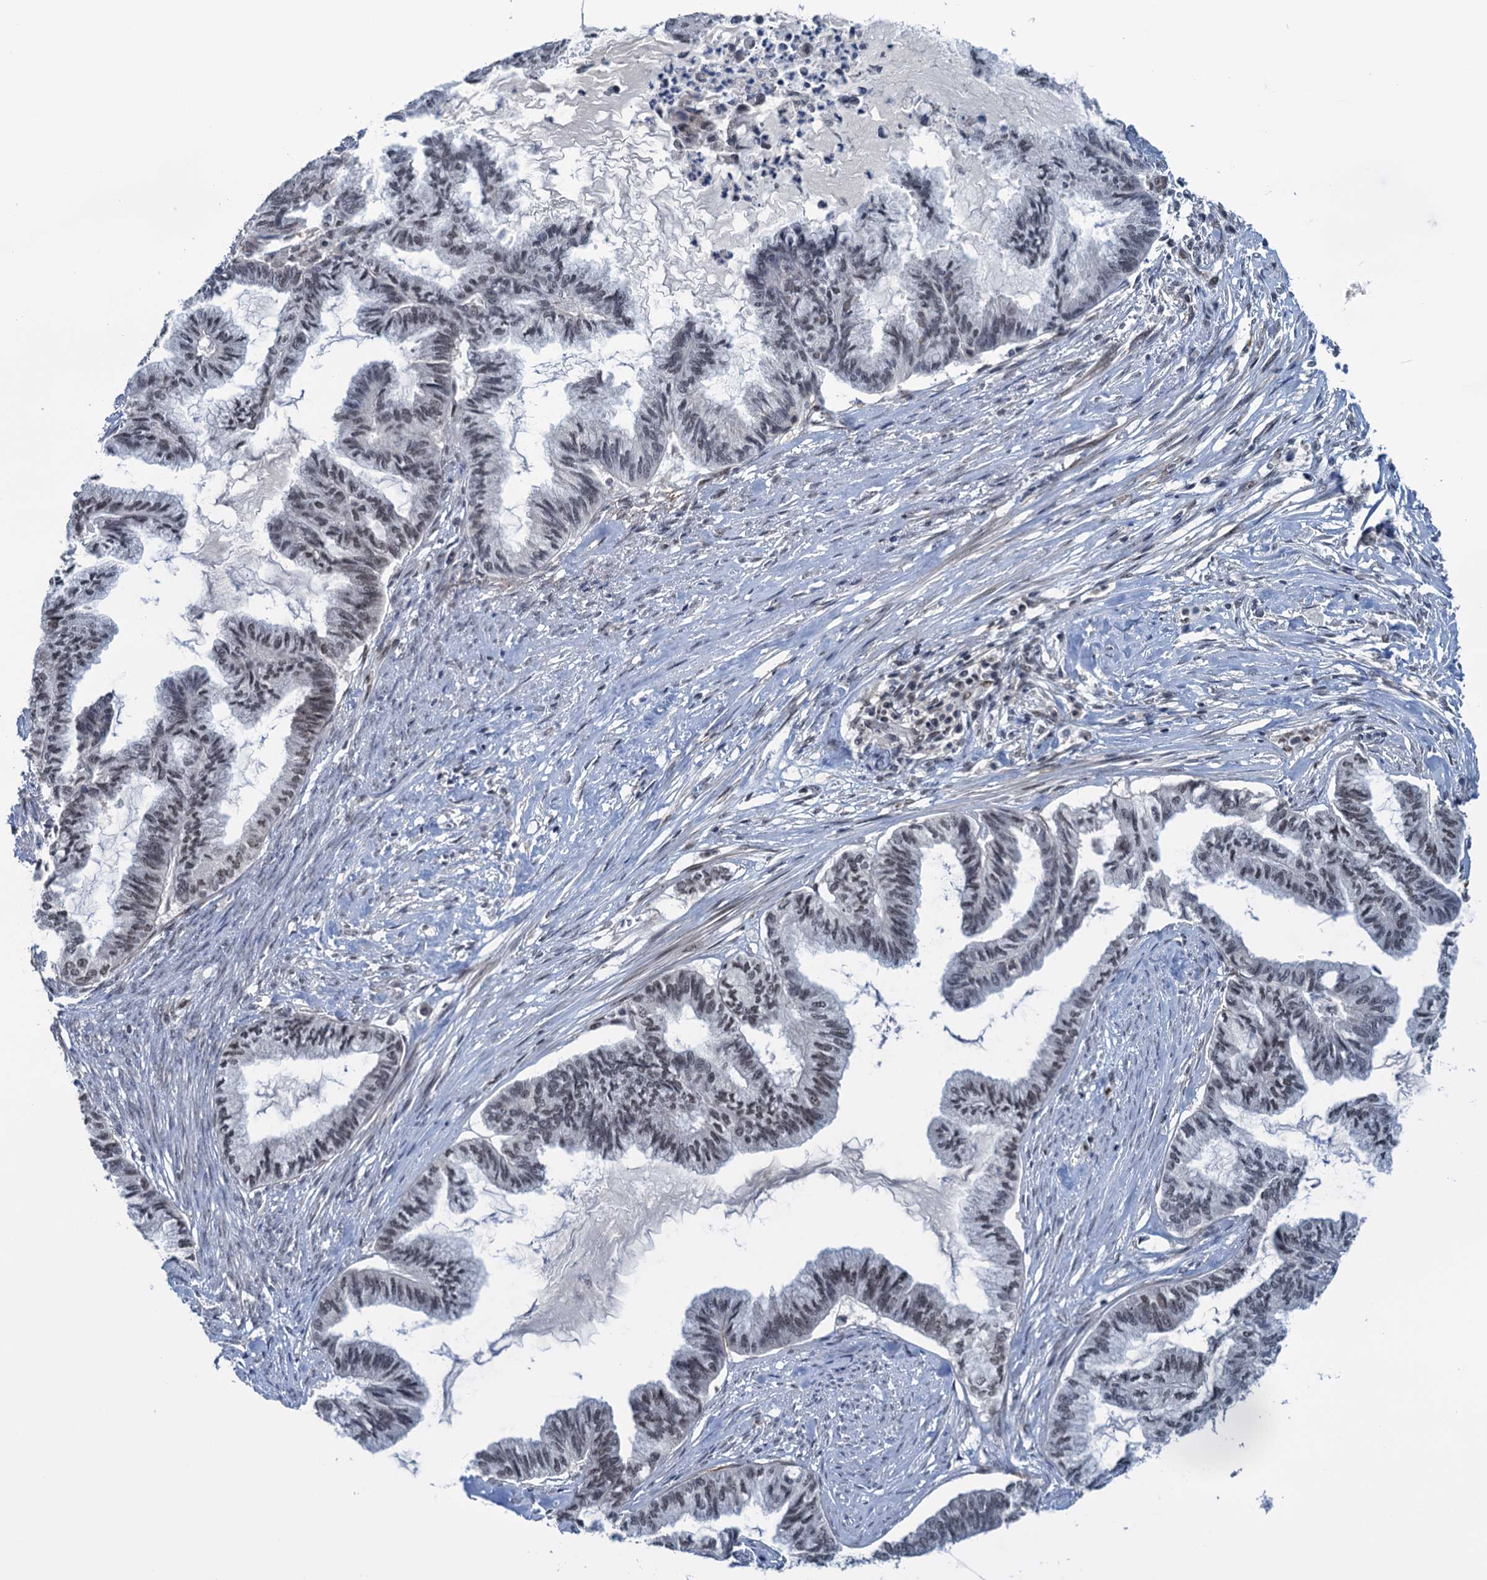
{"staining": {"intensity": "weak", "quantity": "25%-75%", "location": "nuclear"}, "tissue": "endometrial cancer", "cell_type": "Tumor cells", "image_type": "cancer", "snomed": [{"axis": "morphology", "description": "Adenocarcinoma, NOS"}, {"axis": "topography", "description": "Endometrium"}], "caption": "Adenocarcinoma (endometrial) was stained to show a protein in brown. There is low levels of weak nuclear positivity in approximately 25%-75% of tumor cells.", "gene": "SAE1", "patient": {"sex": "female", "age": 86}}